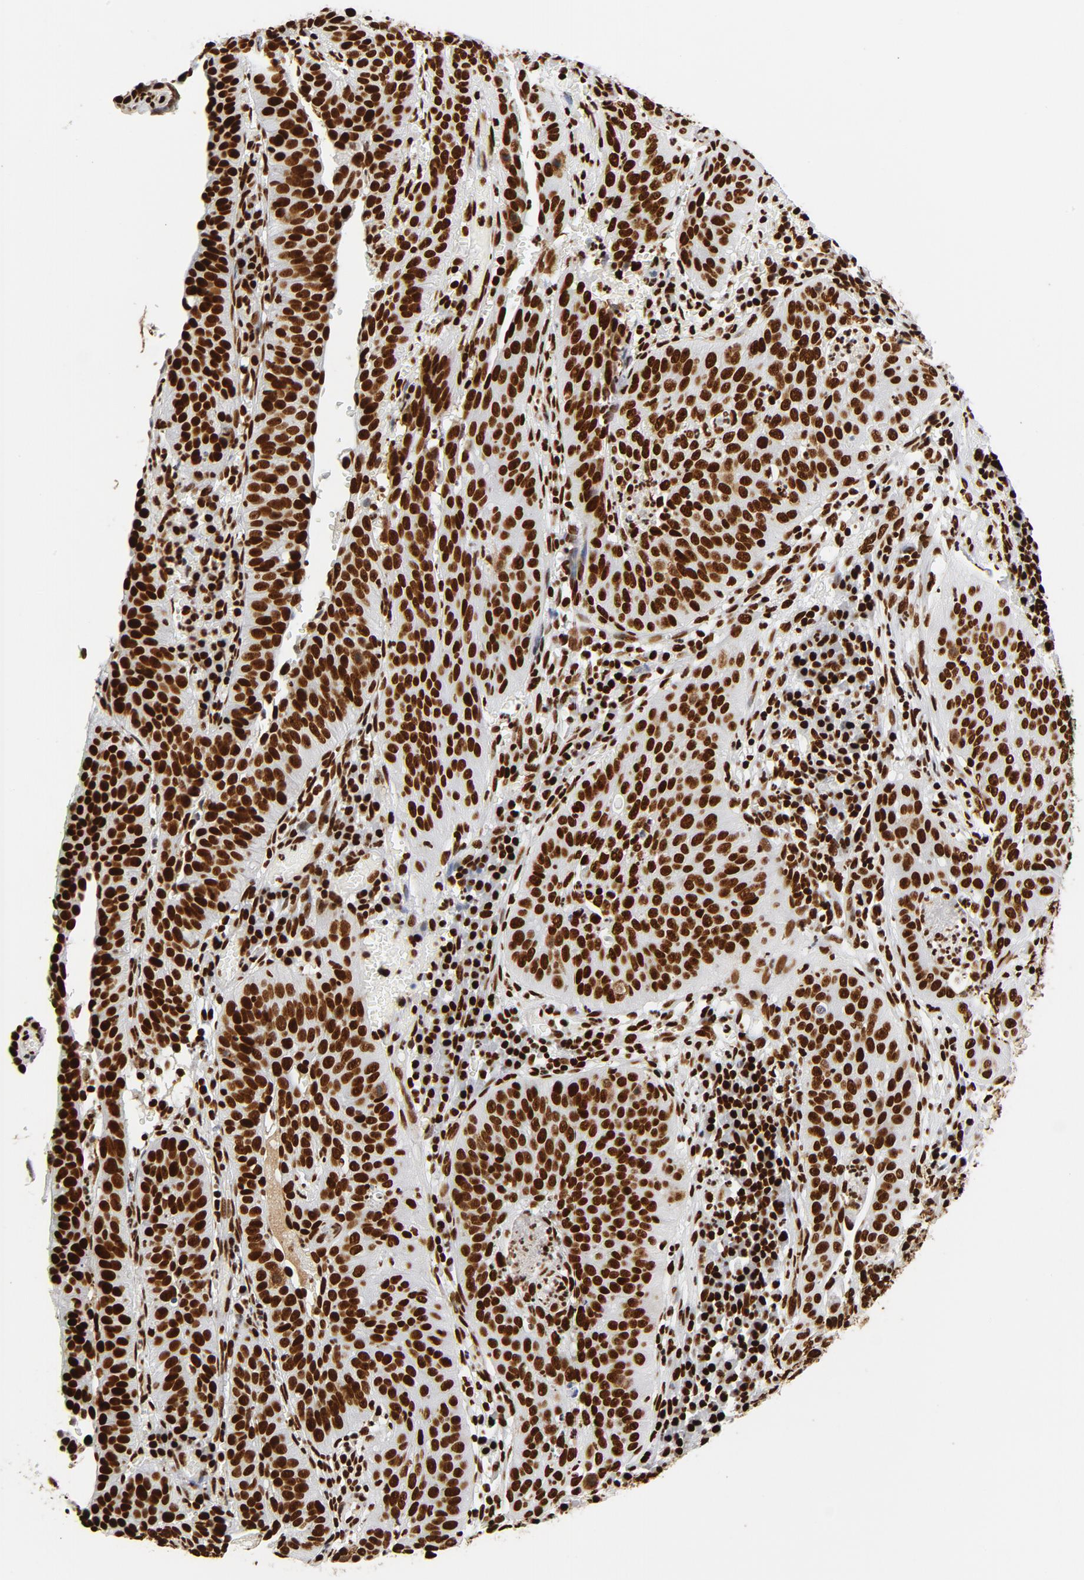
{"staining": {"intensity": "strong", "quantity": ">75%", "location": "nuclear"}, "tissue": "cervical cancer", "cell_type": "Tumor cells", "image_type": "cancer", "snomed": [{"axis": "morphology", "description": "Squamous cell carcinoma, NOS"}, {"axis": "topography", "description": "Cervix"}], "caption": "Cervical cancer stained for a protein (brown) displays strong nuclear positive staining in approximately >75% of tumor cells.", "gene": "XRCC6", "patient": {"sex": "female", "age": 39}}